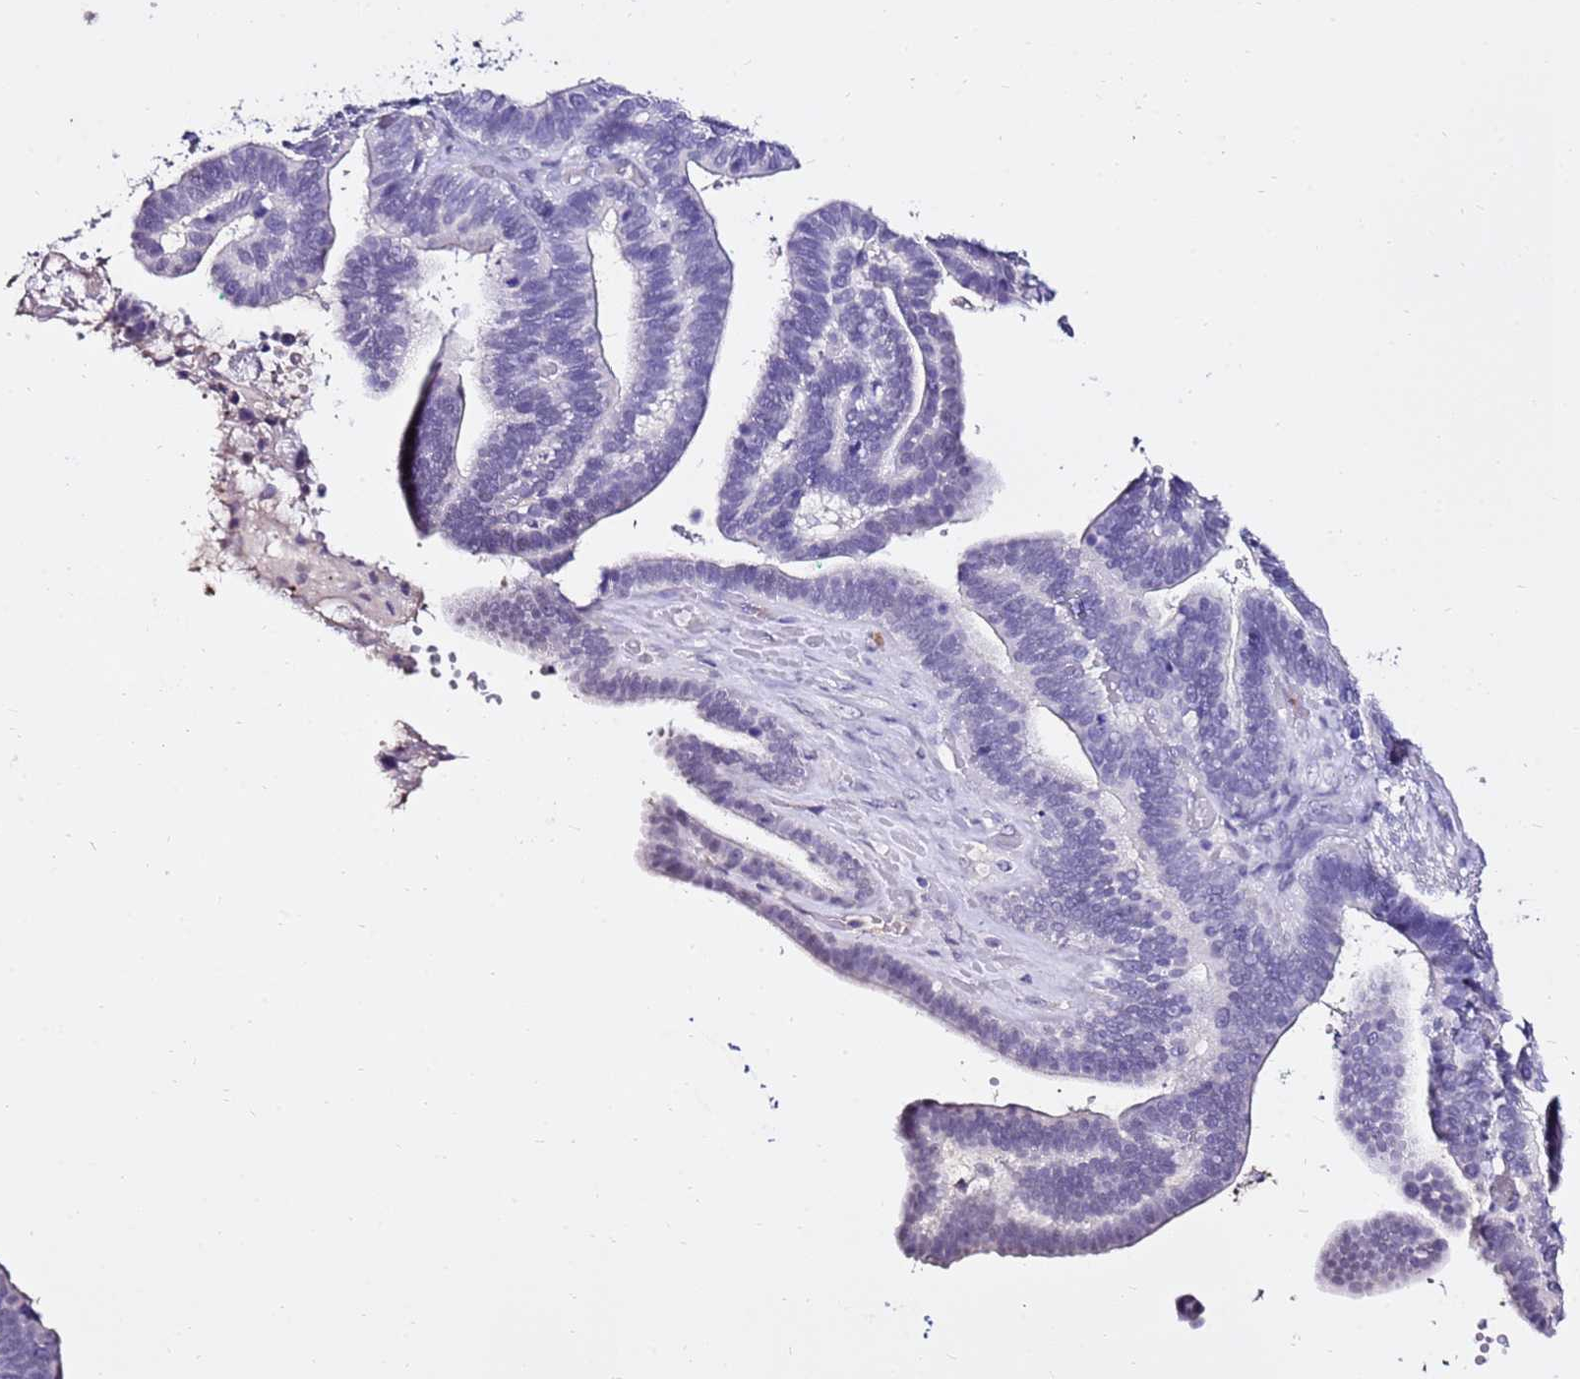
{"staining": {"intensity": "negative", "quantity": "none", "location": "none"}, "tissue": "ovarian cancer", "cell_type": "Tumor cells", "image_type": "cancer", "snomed": [{"axis": "morphology", "description": "Cystadenocarcinoma, serous, NOS"}, {"axis": "topography", "description": "Ovary"}], "caption": "Image shows no significant protein staining in tumor cells of ovarian cancer.", "gene": "ART5", "patient": {"sex": "female", "age": 56}}